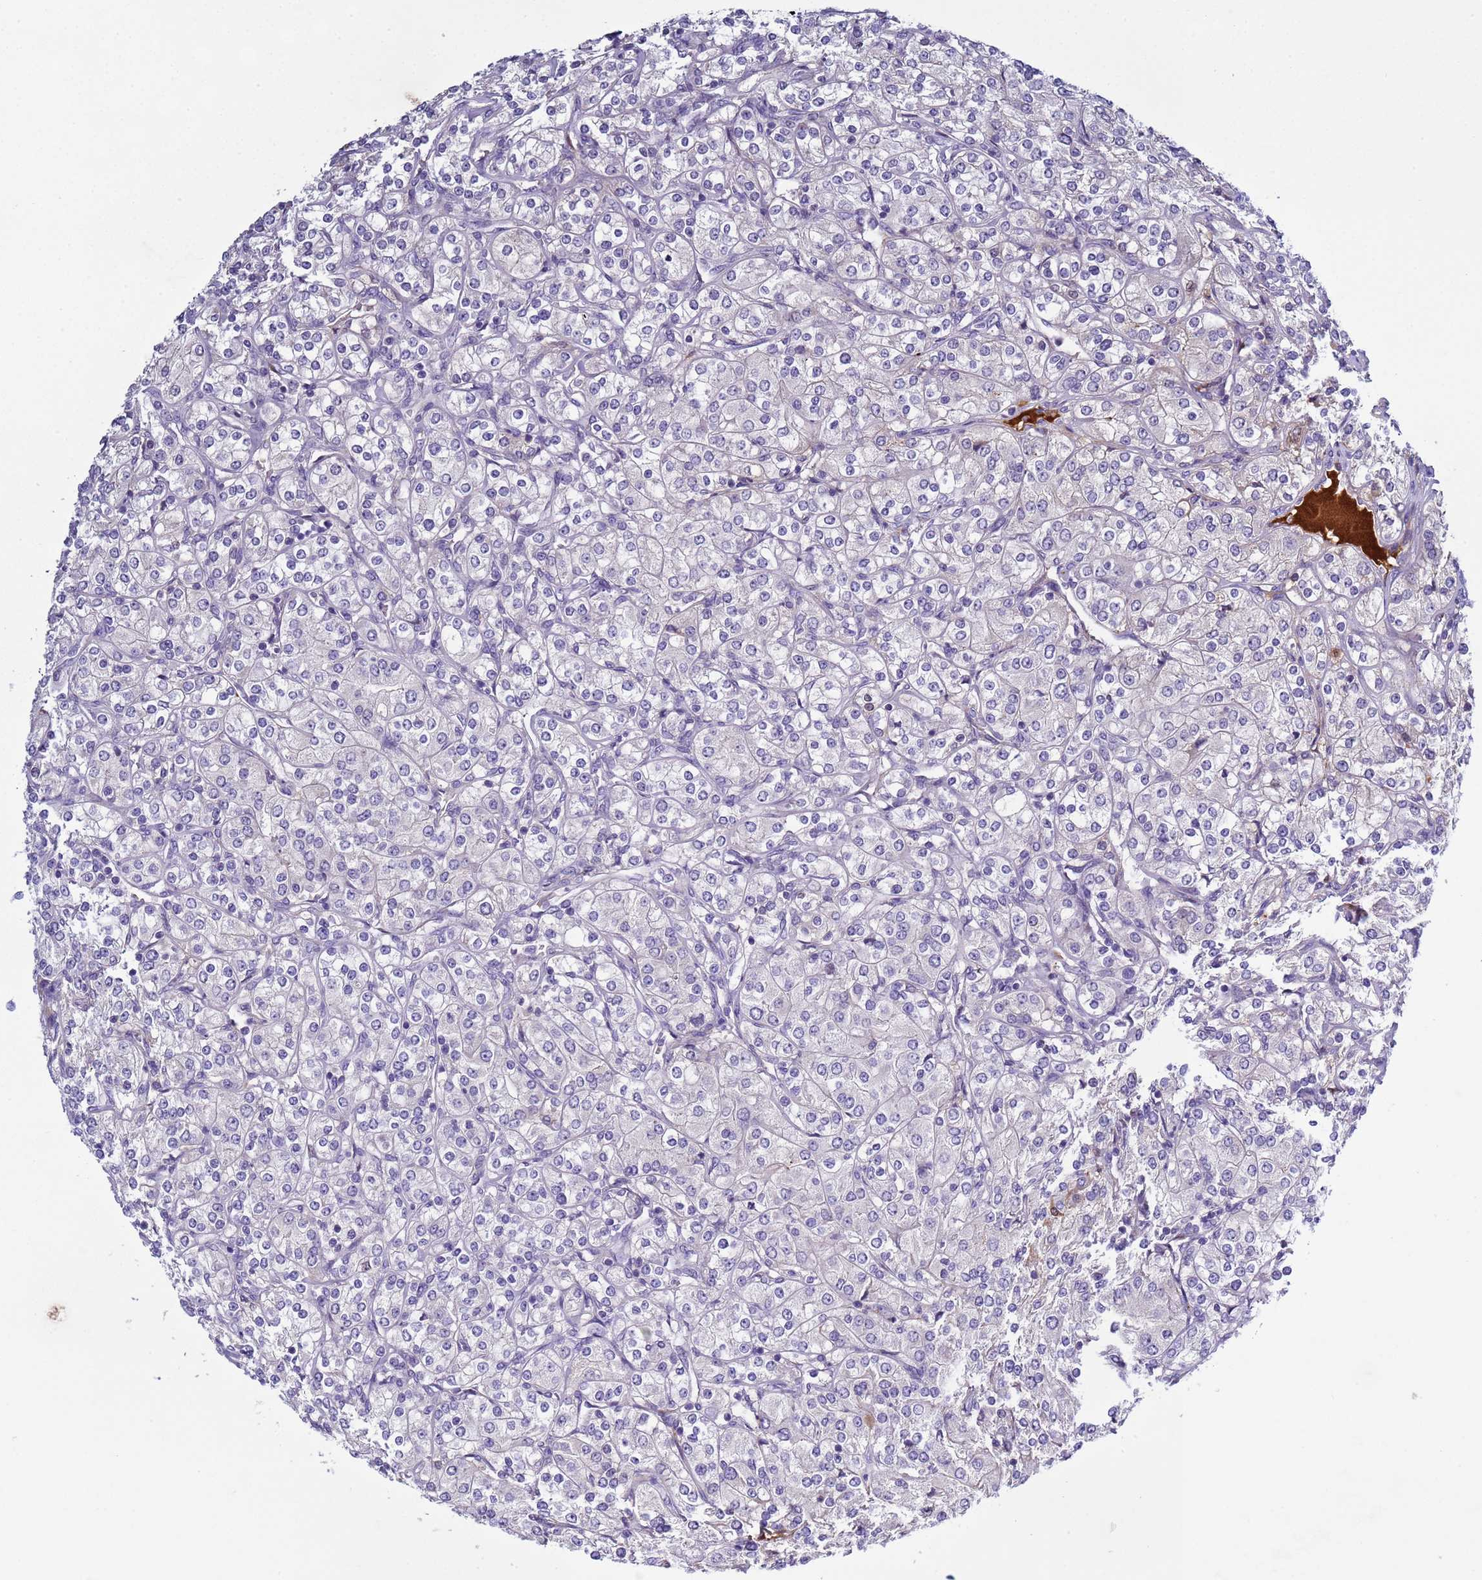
{"staining": {"intensity": "negative", "quantity": "none", "location": "none"}, "tissue": "renal cancer", "cell_type": "Tumor cells", "image_type": "cancer", "snomed": [{"axis": "morphology", "description": "Adenocarcinoma, NOS"}, {"axis": "topography", "description": "Kidney"}], "caption": "An immunohistochemistry (IHC) micrograph of adenocarcinoma (renal) is shown. There is no staining in tumor cells of adenocarcinoma (renal).", "gene": "TRIM51", "patient": {"sex": "male", "age": 77}}